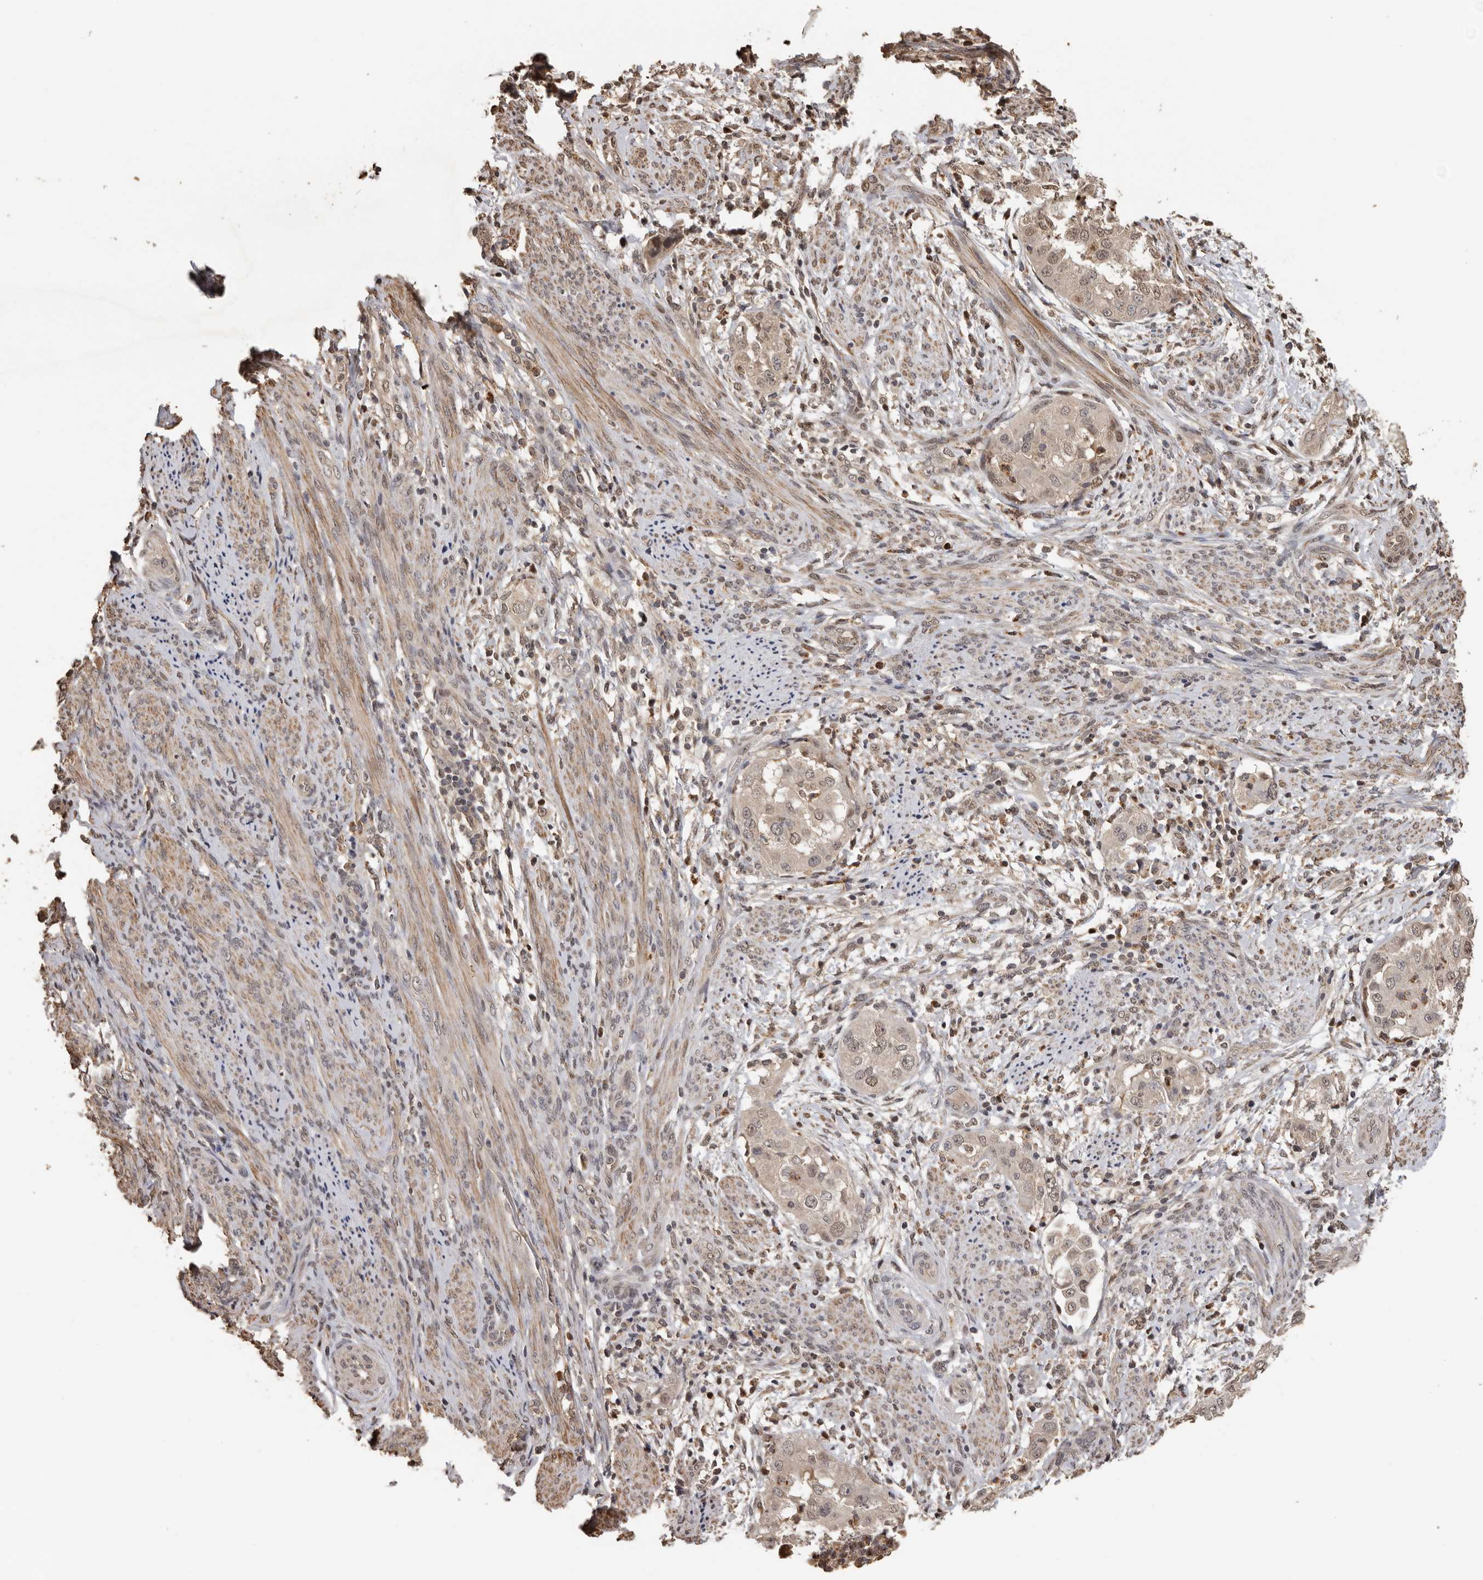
{"staining": {"intensity": "weak", "quantity": ">75%", "location": "cytoplasmic/membranous,nuclear"}, "tissue": "endometrial cancer", "cell_type": "Tumor cells", "image_type": "cancer", "snomed": [{"axis": "morphology", "description": "Adenocarcinoma, NOS"}, {"axis": "topography", "description": "Endometrium"}], "caption": "Adenocarcinoma (endometrial) stained with IHC shows weak cytoplasmic/membranous and nuclear staining in about >75% of tumor cells. (IHC, brightfield microscopy, high magnification).", "gene": "KIF2B", "patient": {"sex": "female", "age": 85}}